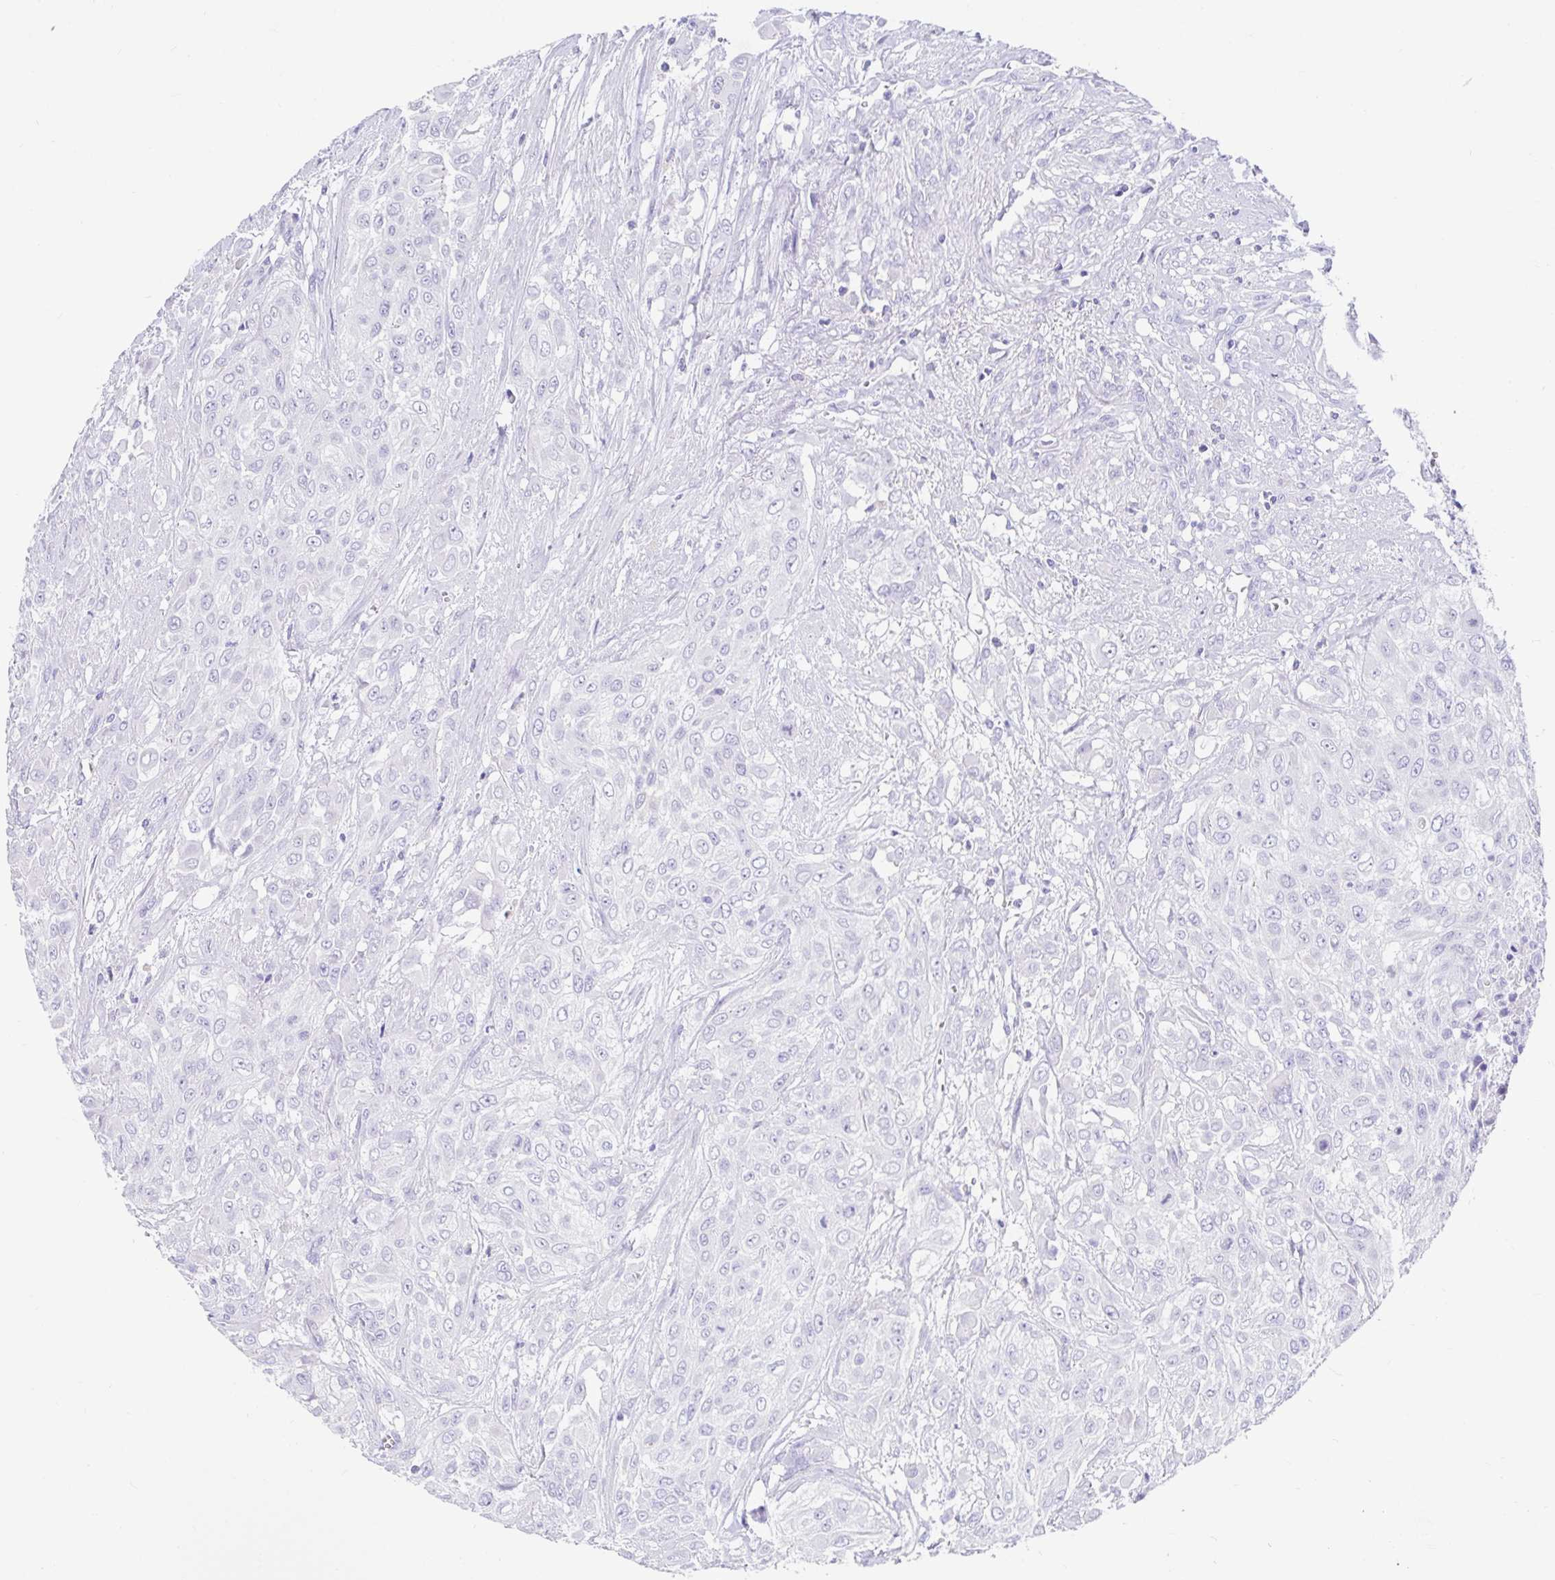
{"staining": {"intensity": "negative", "quantity": "none", "location": "none"}, "tissue": "urothelial cancer", "cell_type": "Tumor cells", "image_type": "cancer", "snomed": [{"axis": "morphology", "description": "Urothelial carcinoma, High grade"}, {"axis": "topography", "description": "Urinary bladder"}], "caption": "Immunohistochemistry (IHC) histopathology image of urothelial carcinoma (high-grade) stained for a protein (brown), which demonstrates no staining in tumor cells.", "gene": "ZPBP2", "patient": {"sex": "male", "age": 57}}